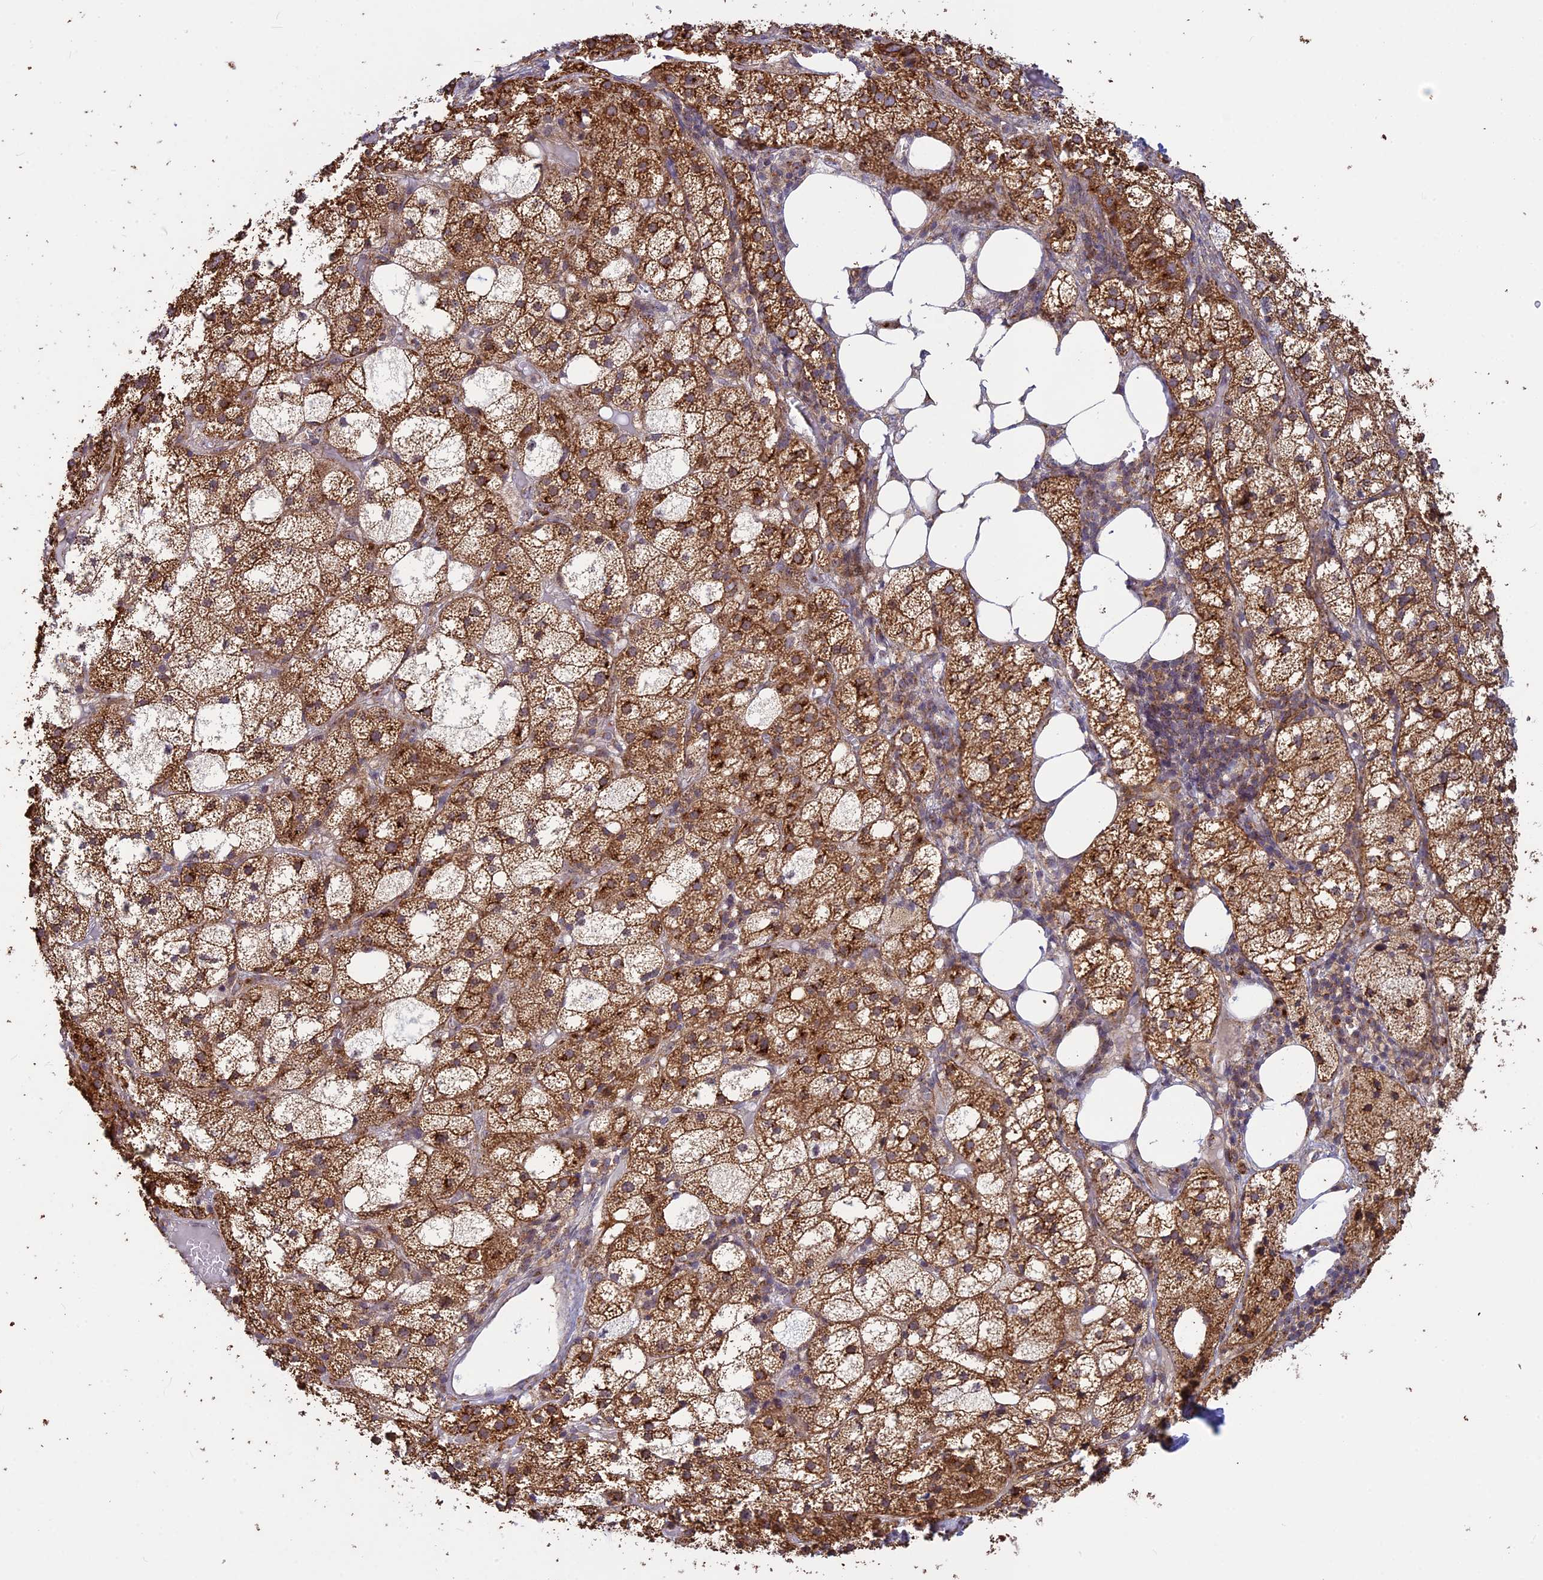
{"staining": {"intensity": "strong", "quantity": ">75%", "location": "cytoplasmic/membranous"}, "tissue": "adrenal gland", "cell_type": "Glandular cells", "image_type": "normal", "snomed": [{"axis": "morphology", "description": "Normal tissue, NOS"}, {"axis": "topography", "description": "Adrenal gland"}], "caption": "Immunohistochemistry image of unremarkable adrenal gland: human adrenal gland stained using immunohistochemistry exhibits high levels of strong protein expression localized specifically in the cytoplasmic/membranous of glandular cells, appearing as a cytoplasmic/membranous brown color.", "gene": "CLINT1", "patient": {"sex": "female", "age": 61}}